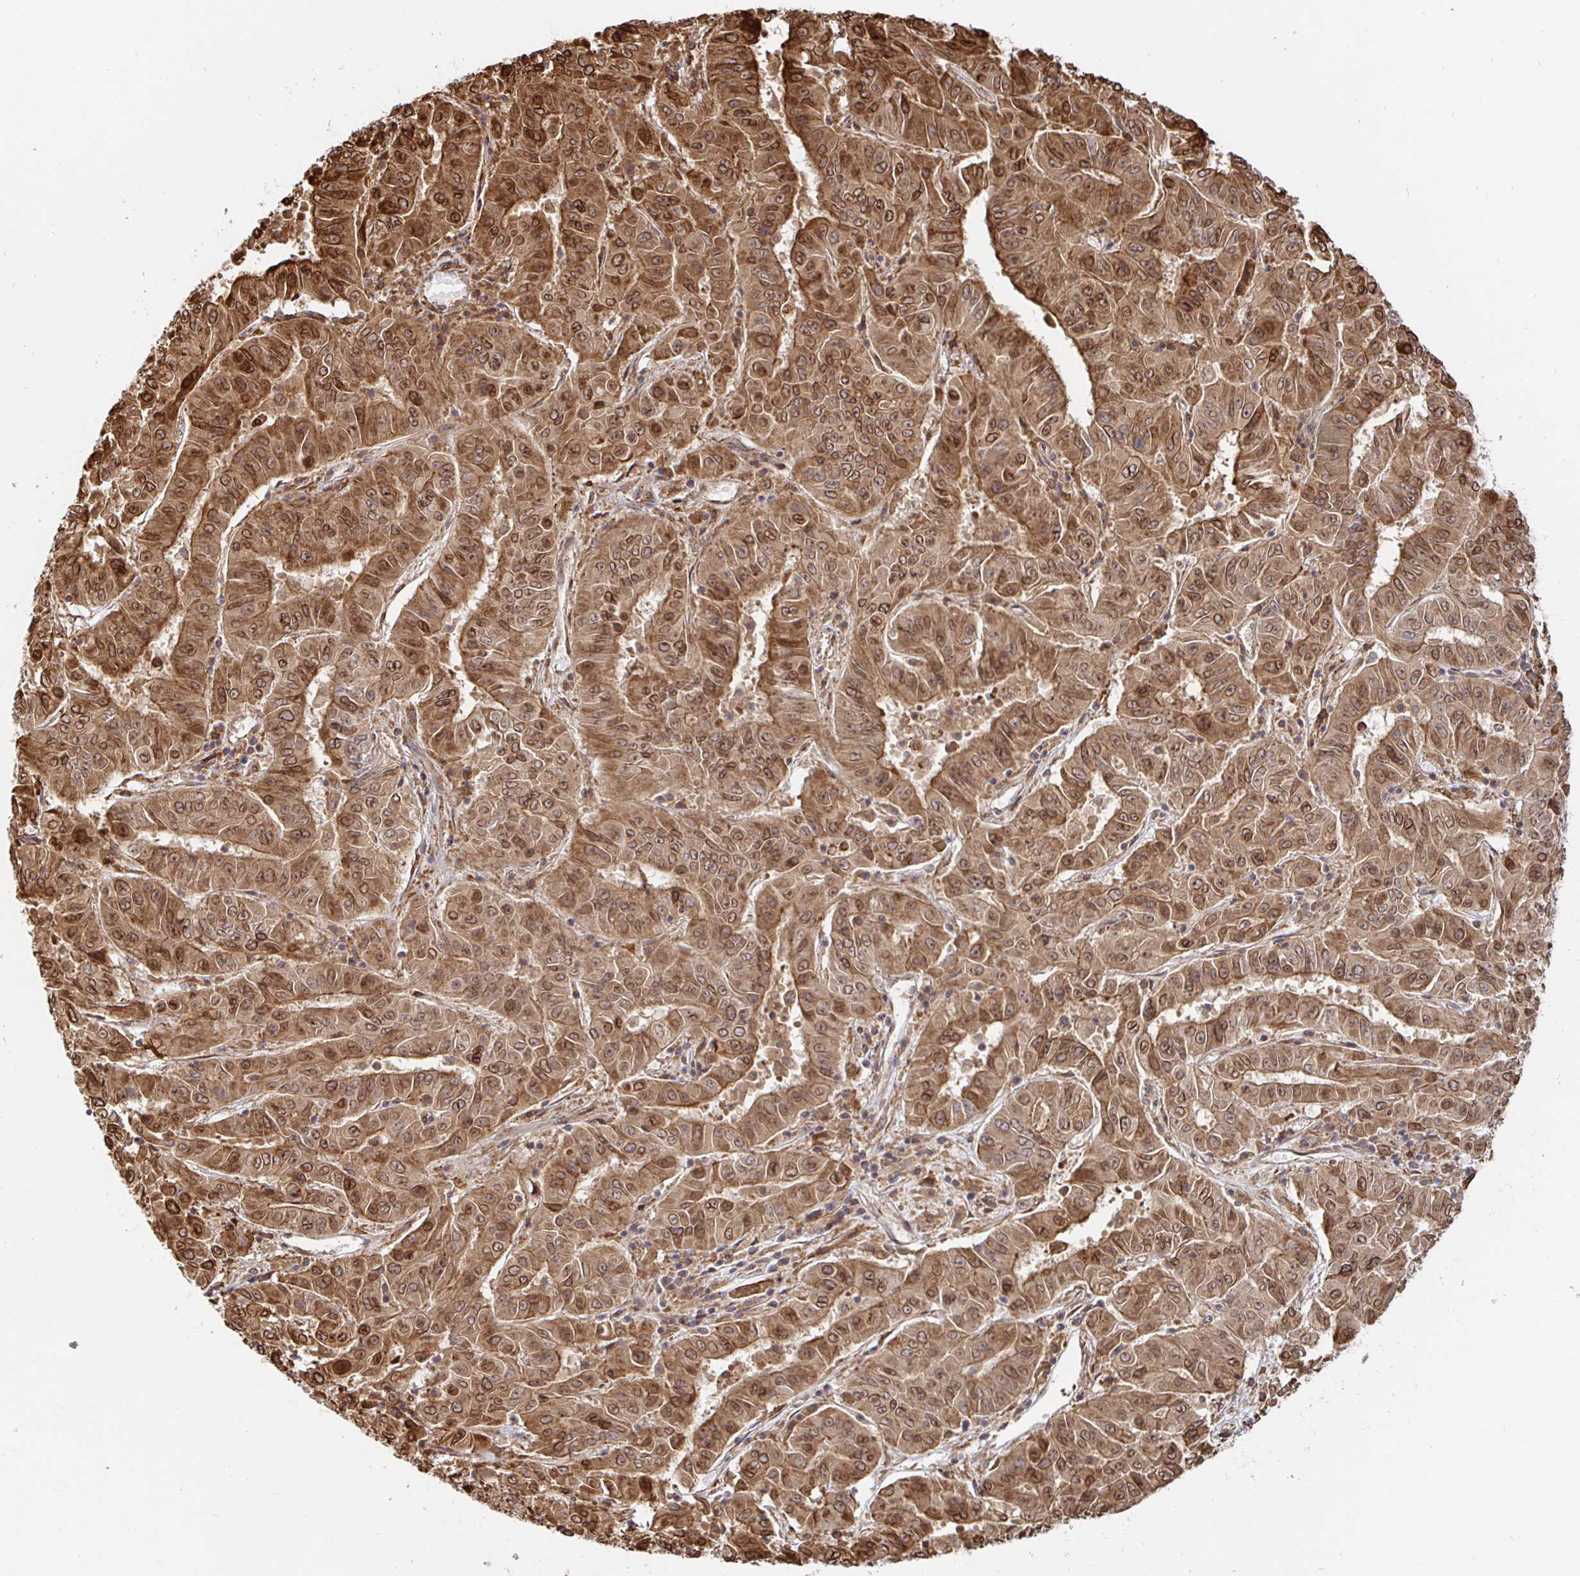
{"staining": {"intensity": "moderate", "quantity": ">75%", "location": "cytoplasmic/membranous,nuclear"}, "tissue": "pancreatic cancer", "cell_type": "Tumor cells", "image_type": "cancer", "snomed": [{"axis": "morphology", "description": "Adenocarcinoma, NOS"}, {"axis": "topography", "description": "Pancreas"}], "caption": "This is a histology image of IHC staining of pancreatic cancer (adenocarcinoma), which shows moderate staining in the cytoplasmic/membranous and nuclear of tumor cells.", "gene": "STRAP", "patient": {"sex": "male", "age": 63}}